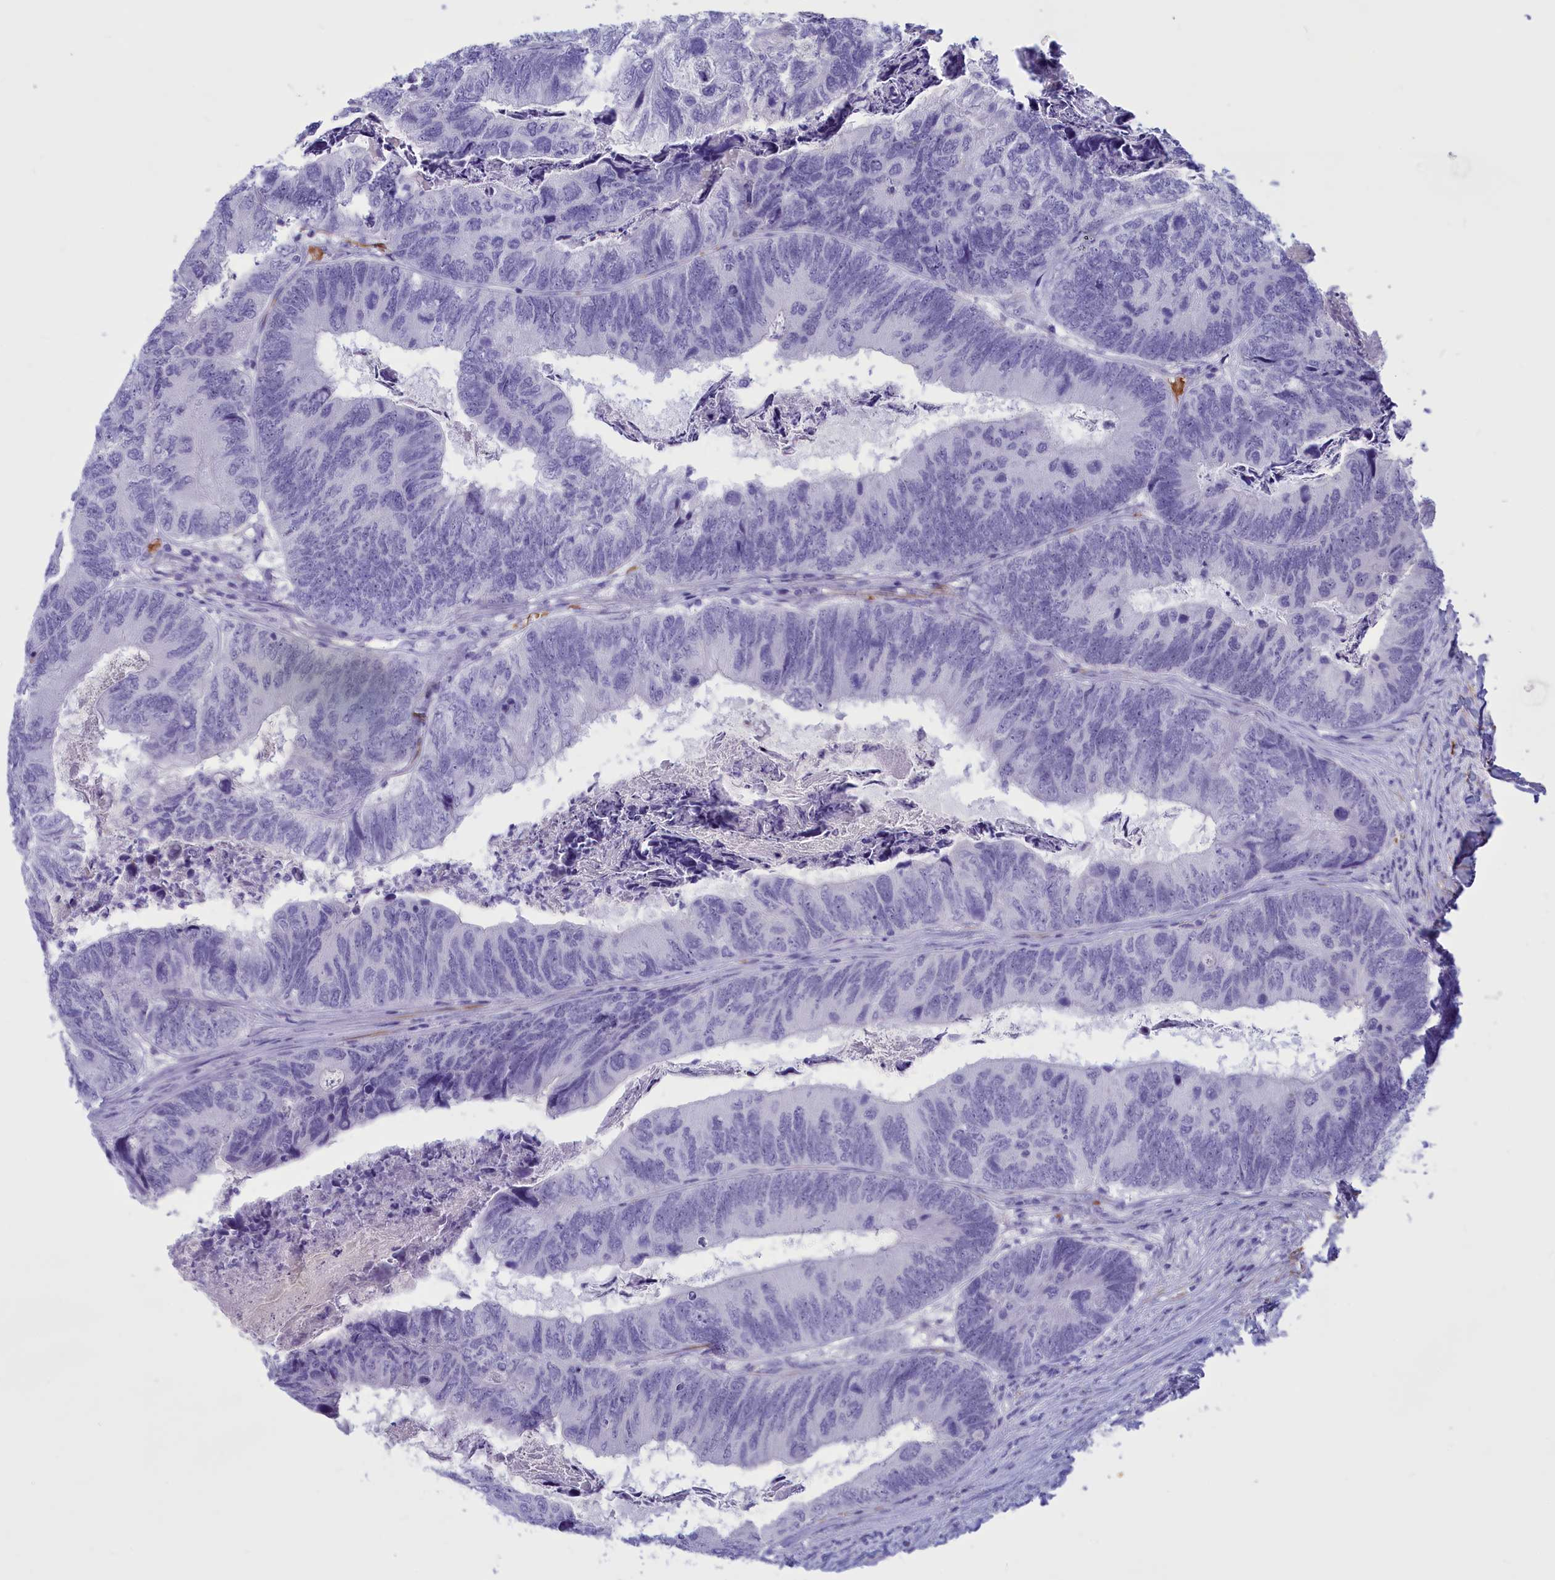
{"staining": {"intensity": "negative", "quantity": "none", "location": "none"}, "tissue": "colorectal cancer", "cell_type": "Tumor cells", "image_type": "cancer", "snomed": [{"axis": "morphology", "description": "Adenocarcinoma, NOS"}, {"axis": "topography", "description": "Colon"}], "caption": "A high-resolution histopathology image shows IHC staining of adenocarcinoma (colorectal), which reveals no significant staining in tumor cells.", "gene": "GAPDHS", "patient": {"sex": "female", "age": 67}}